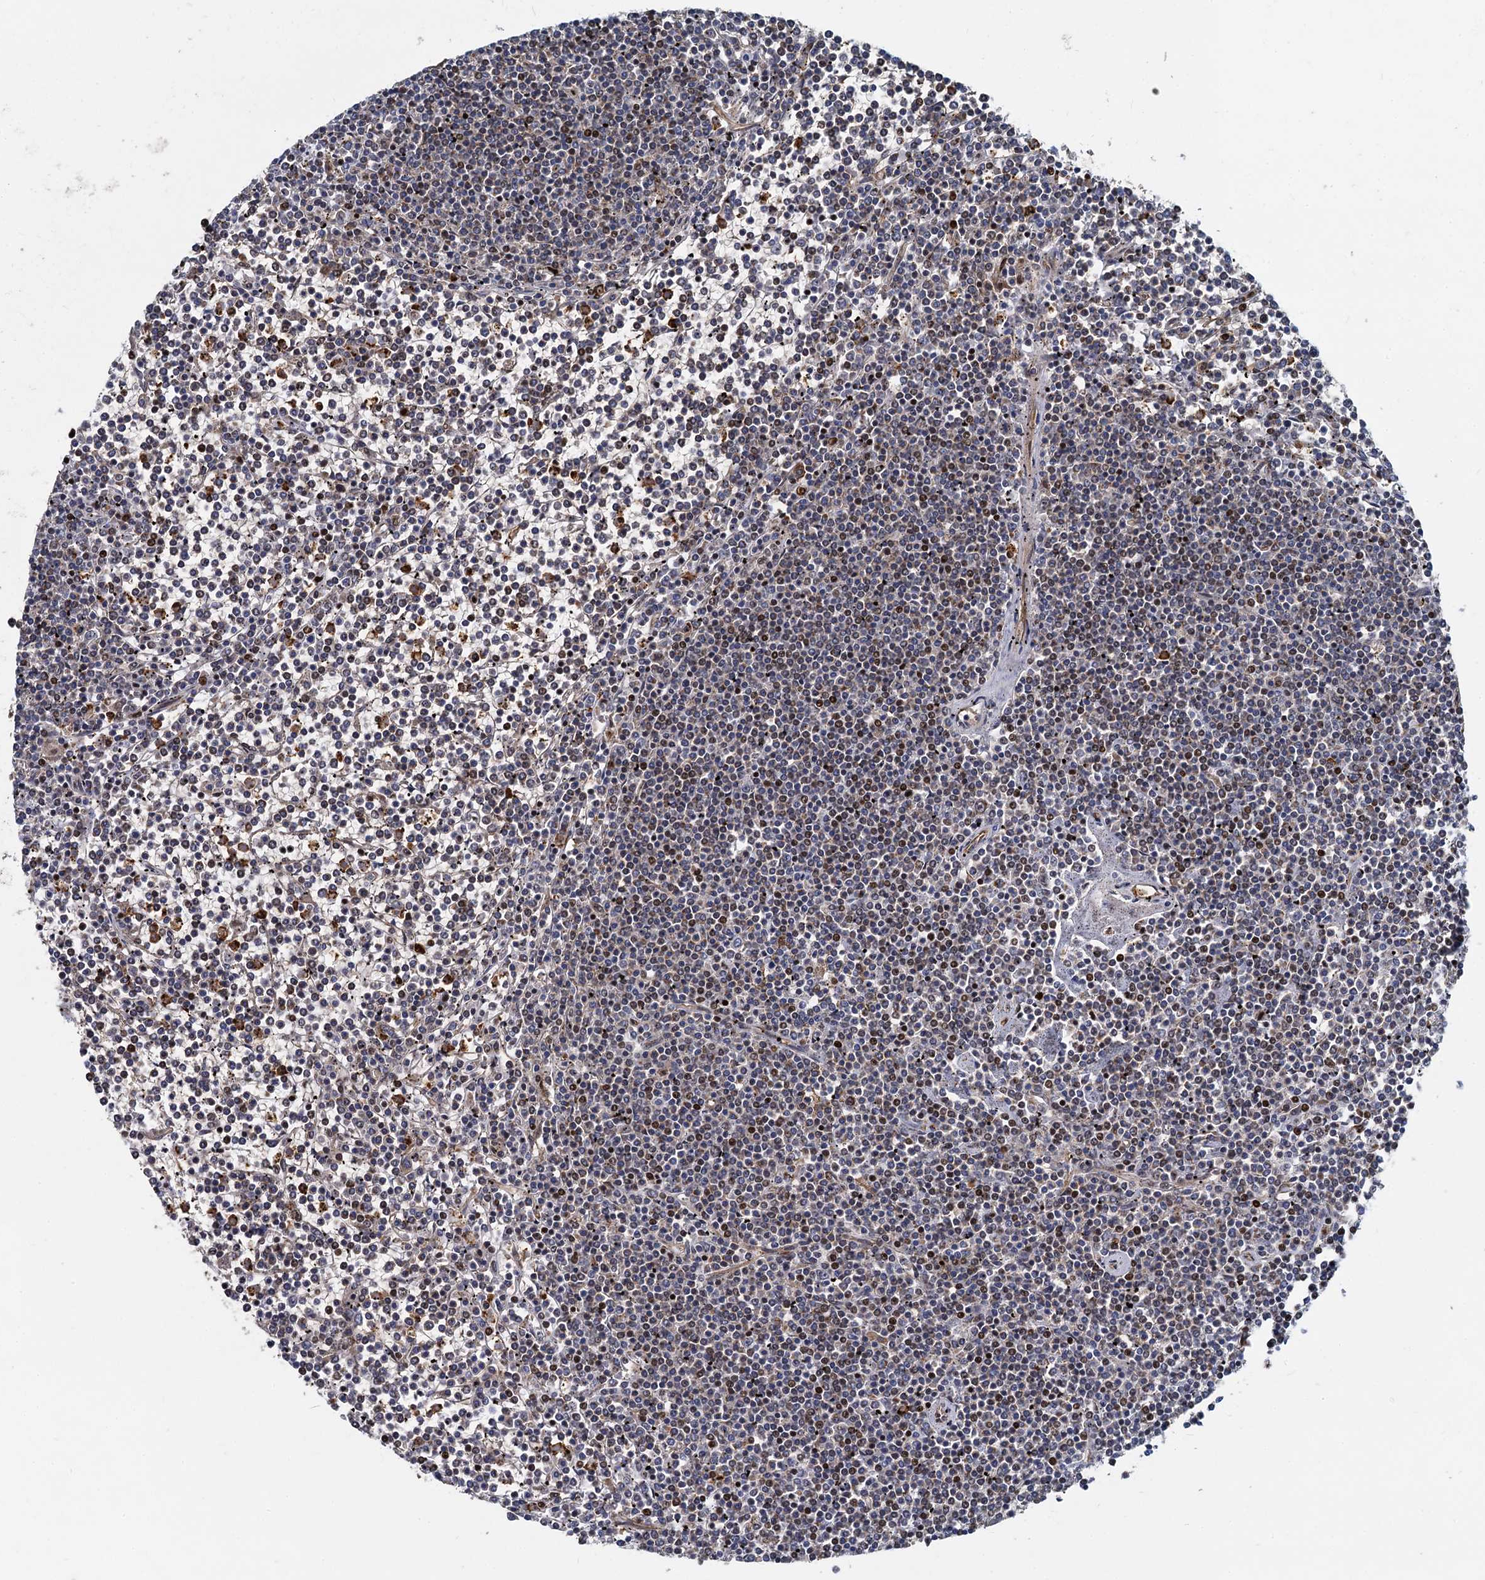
{"staining": {"intensity": "moderate", "quantity": "<25%", "location": "nuclear"}, "tissue": "lymphoma", "cell_type": "Tumor cells", "image_type": "cancer", "snomed": [{"axis": "morphology", "description": "Malignant lymphoma, non-Hodgkin's type, Low grade"}, {"axis": "topography", "description": "Spleen"}], "caption": "Immunohistochemical staining of malignant lymphoma, non-Hodgkin's type (low-grade) exhibits moderate nuclear protein positivity in approximately <25% of tumor cells. The protein is shown in brown color, while the nuclei are stained blue.", "gene": "ANKRD49", "patient": {"sex": "female", "age": 19}}